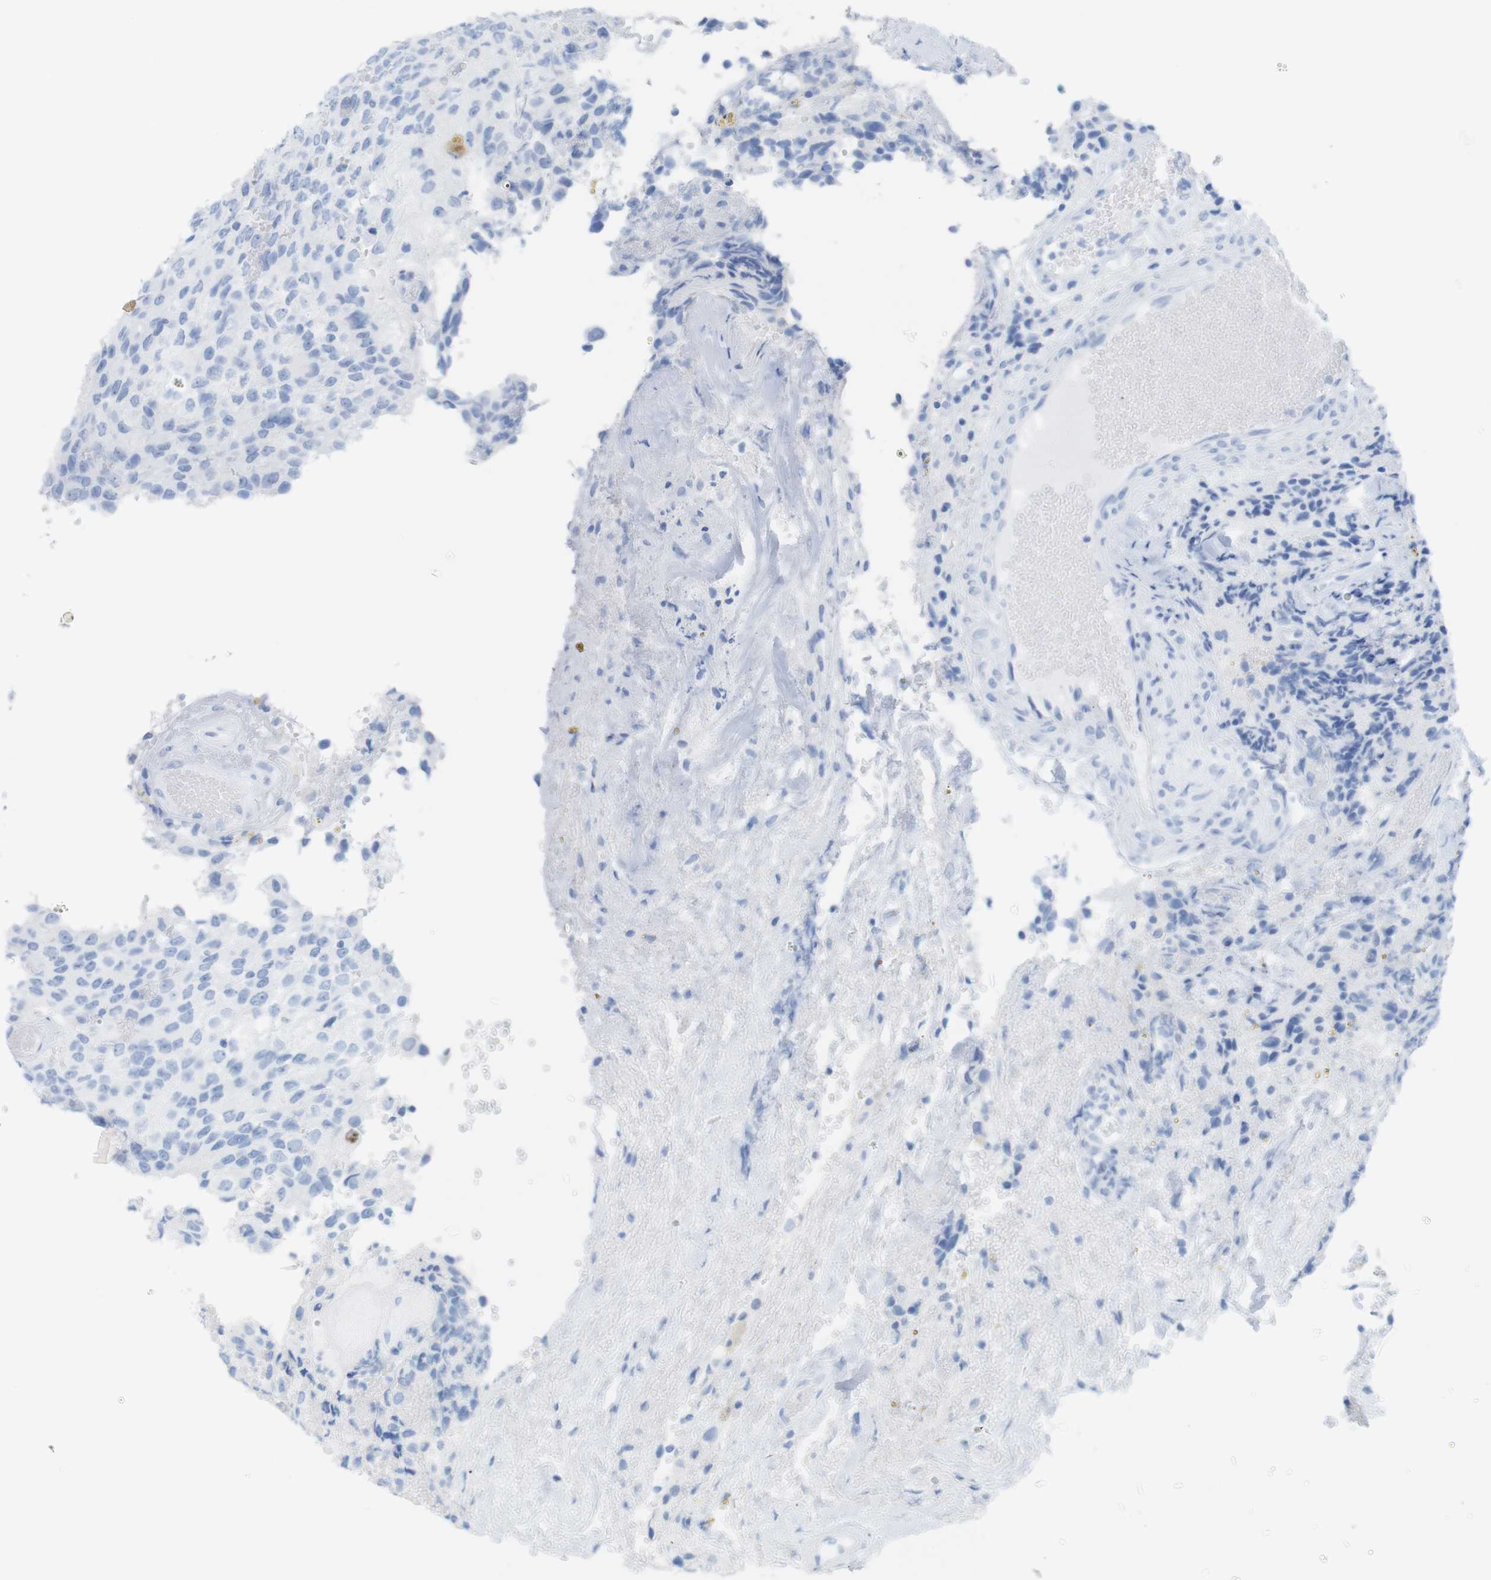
{"staining": {"intensity": "negative", "quantity": "none", "location": "none"}, "tissue": "glioma", "cell_type": "Tumor cells", "image_type": "cancer", "snomed": [{"axis": "morphology", "description": "Glioma, malignant, High grade"}, {"axis": "topography", "description": "Brain"}], "caption": "Malignant glioma (high-grade) stained for a protein using immunohistochemistry demonstrates no expression tumor cells.", "gene": "MYH7", "patient": {"sex": "male", "age": 32}}